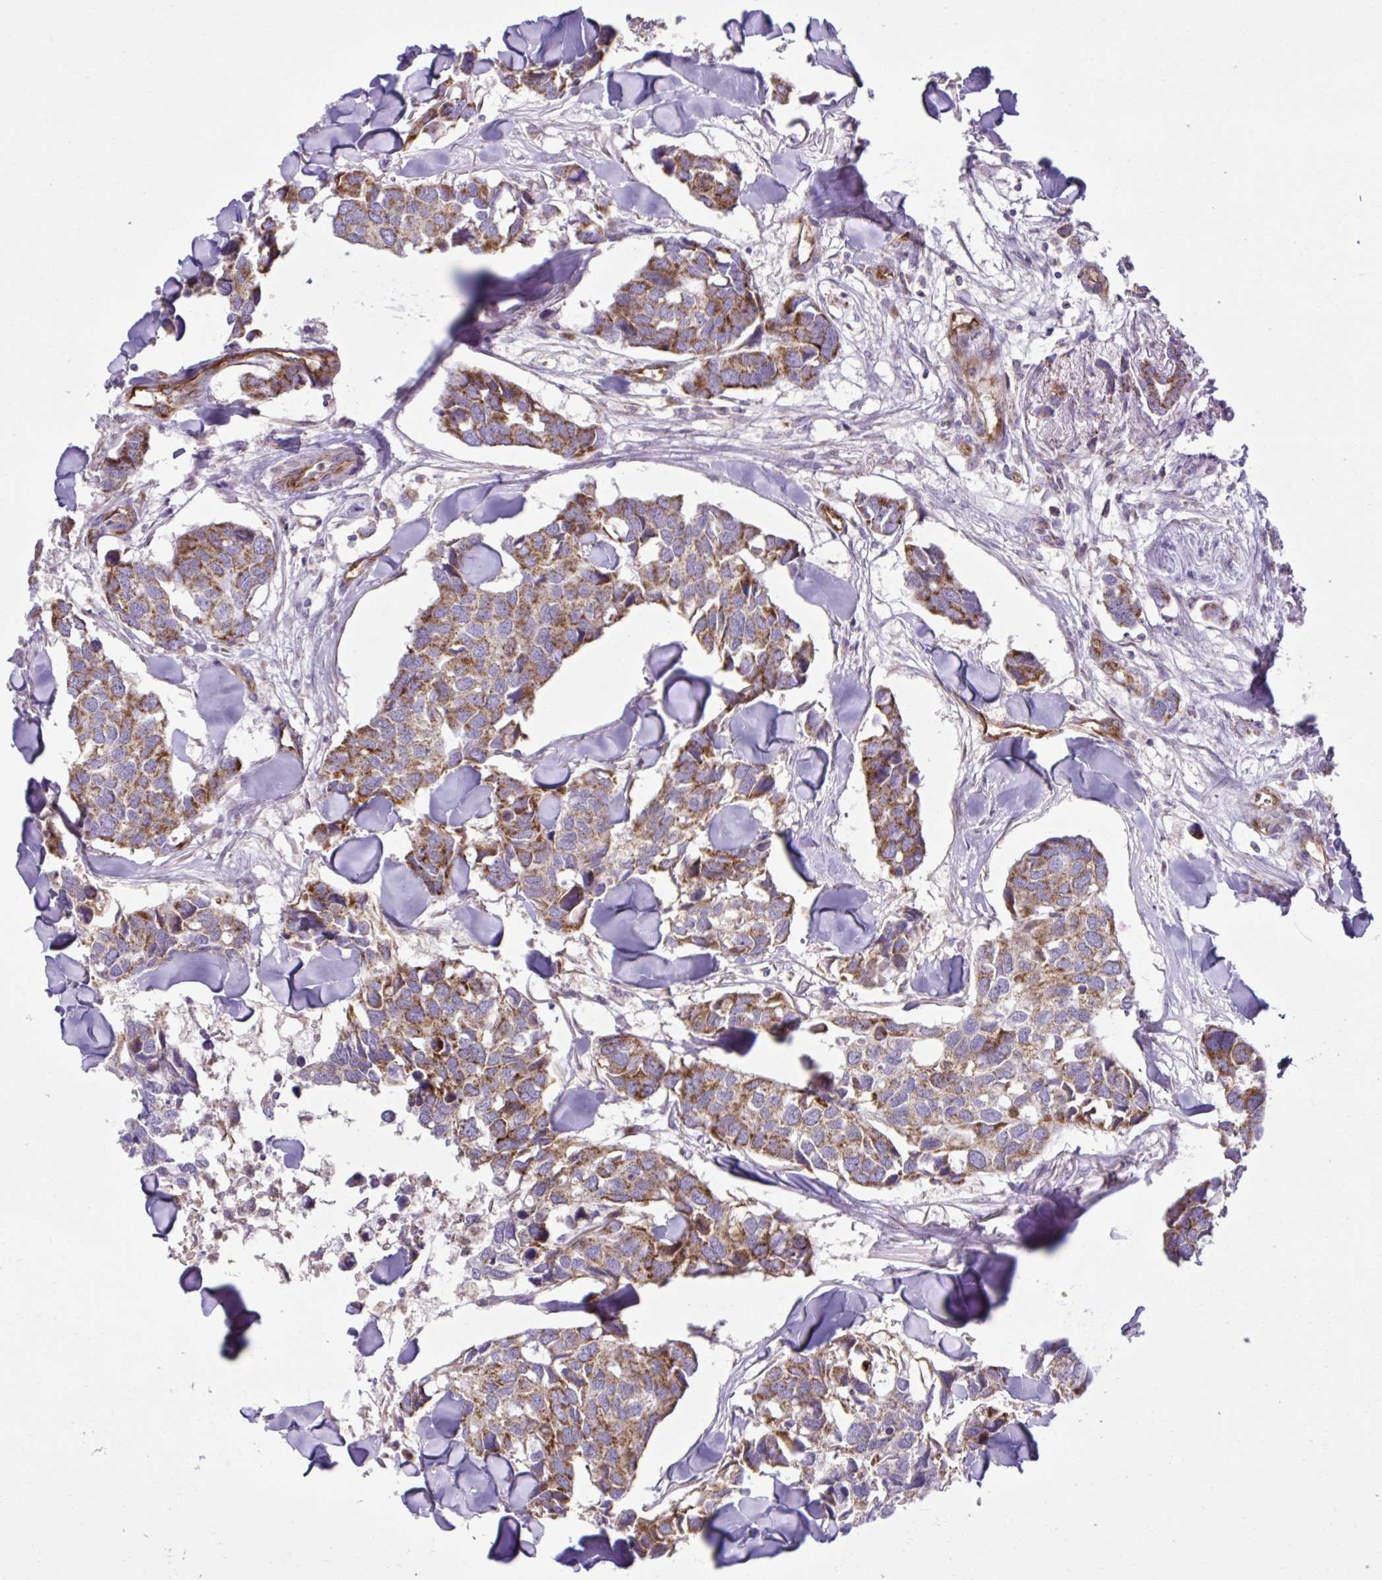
{"staining": {"intensity": "moderate", "quantity": ">75%", "location": "cytoplasmic/membranous"}, "tissue": "breast cancer", "cell_type": "Tumor cells", "image_type": "cancer", "snomed": [{"axis": "morphology", "description": "Duct carcinoma"}, {"axis": "topography", "description": "Breast"}], "caption": "Breast infiltrating ductal carcinoma stained with DAB immunohistochemistry reveals medium levels of moderate cytoplasmic/membranous positivity in approximately >75% of tumor cells.", "gene": "LIMS1", "patient": {"sex": "female", "age": 83}}